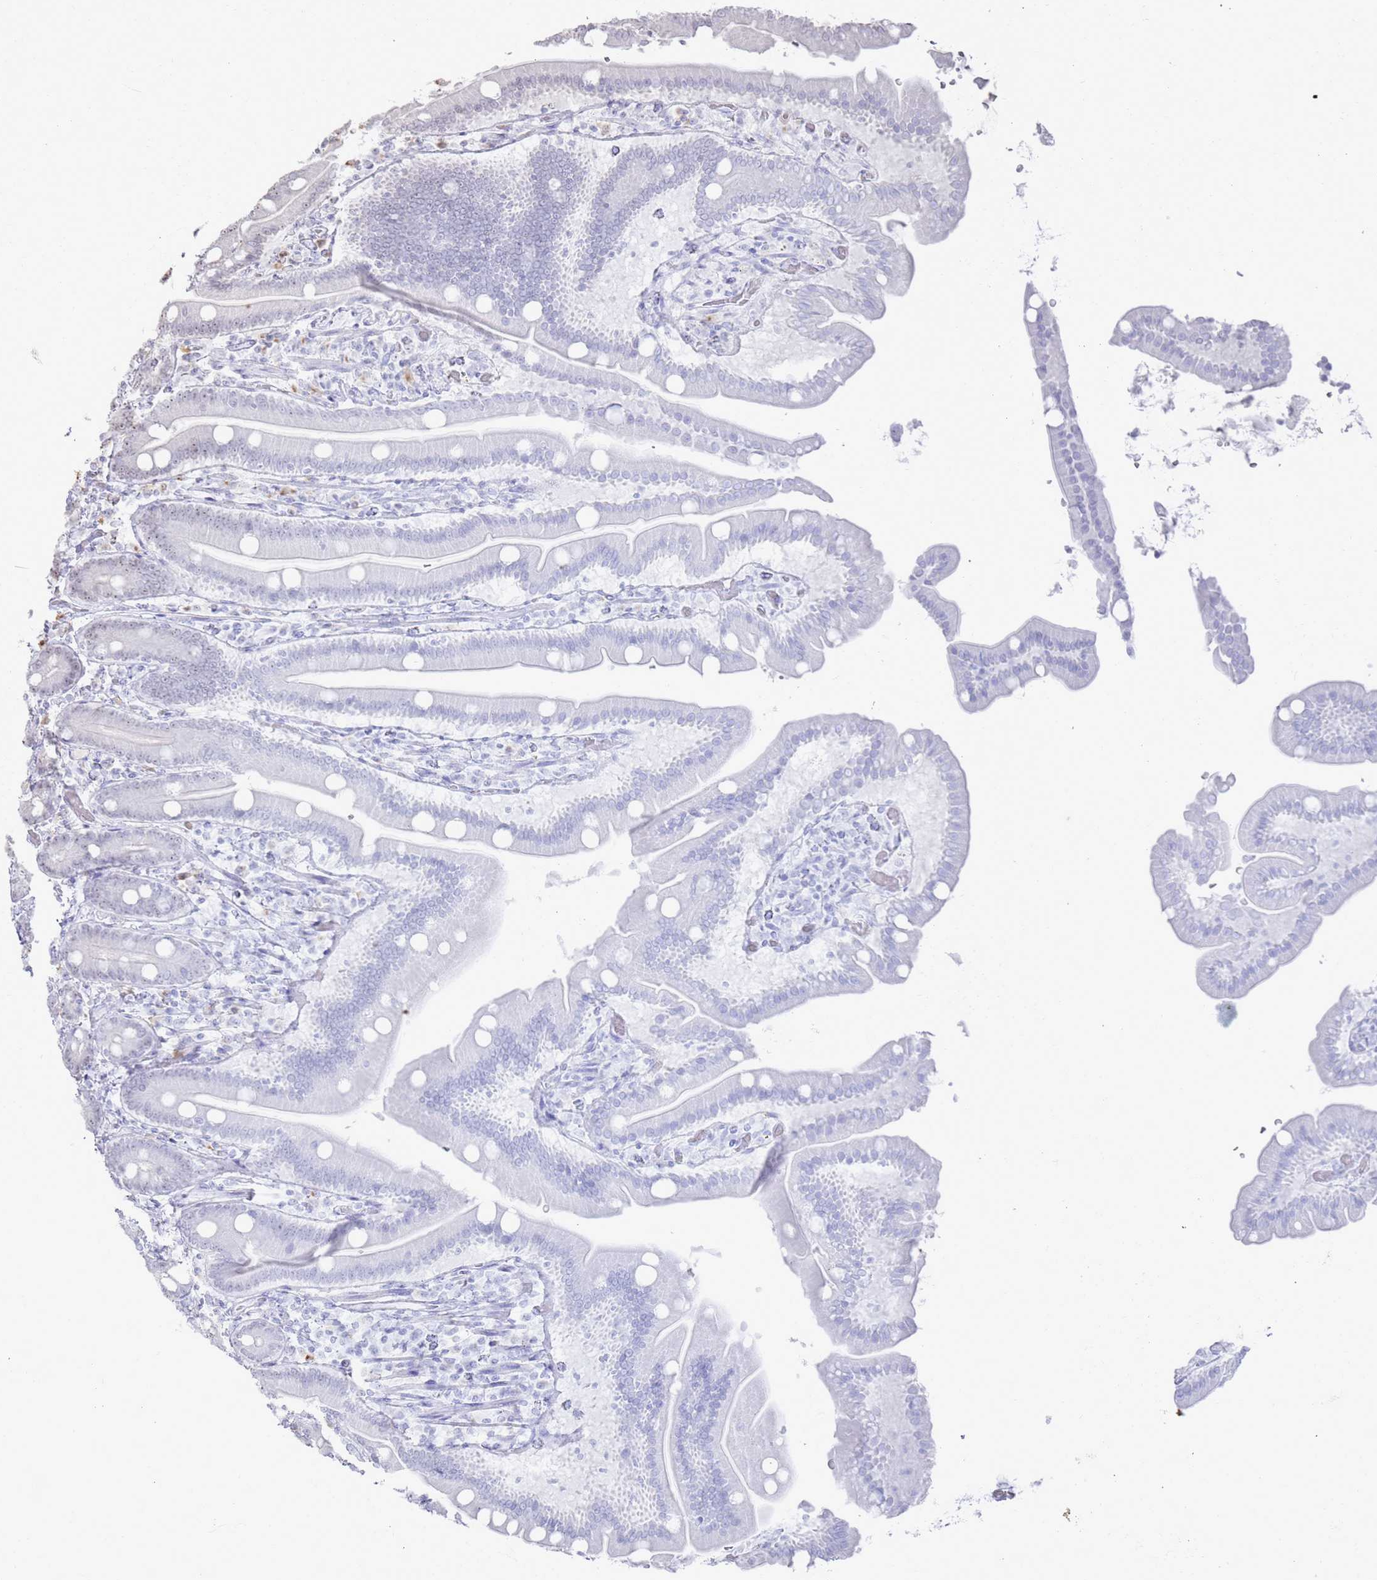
{"staining": {"intensity": "moderate", "quantity": "25%-75%", "location": "nuclear"}, "tissue": "duodenum", "cell_type": "Glandular cells", "image_type": "normal", "snomed": [{"axis": "morphology", "description": "Normal tissue, NOS"}, {"axis": "topography", "description": "Duodenum"}], "caption": "The image reveals staining of benign duodenum, revealing moderate nuclear protein staining (brown color) within glandular cells.", "gene": "UTP11", "patient": {"sex": "male", "age": 55}}